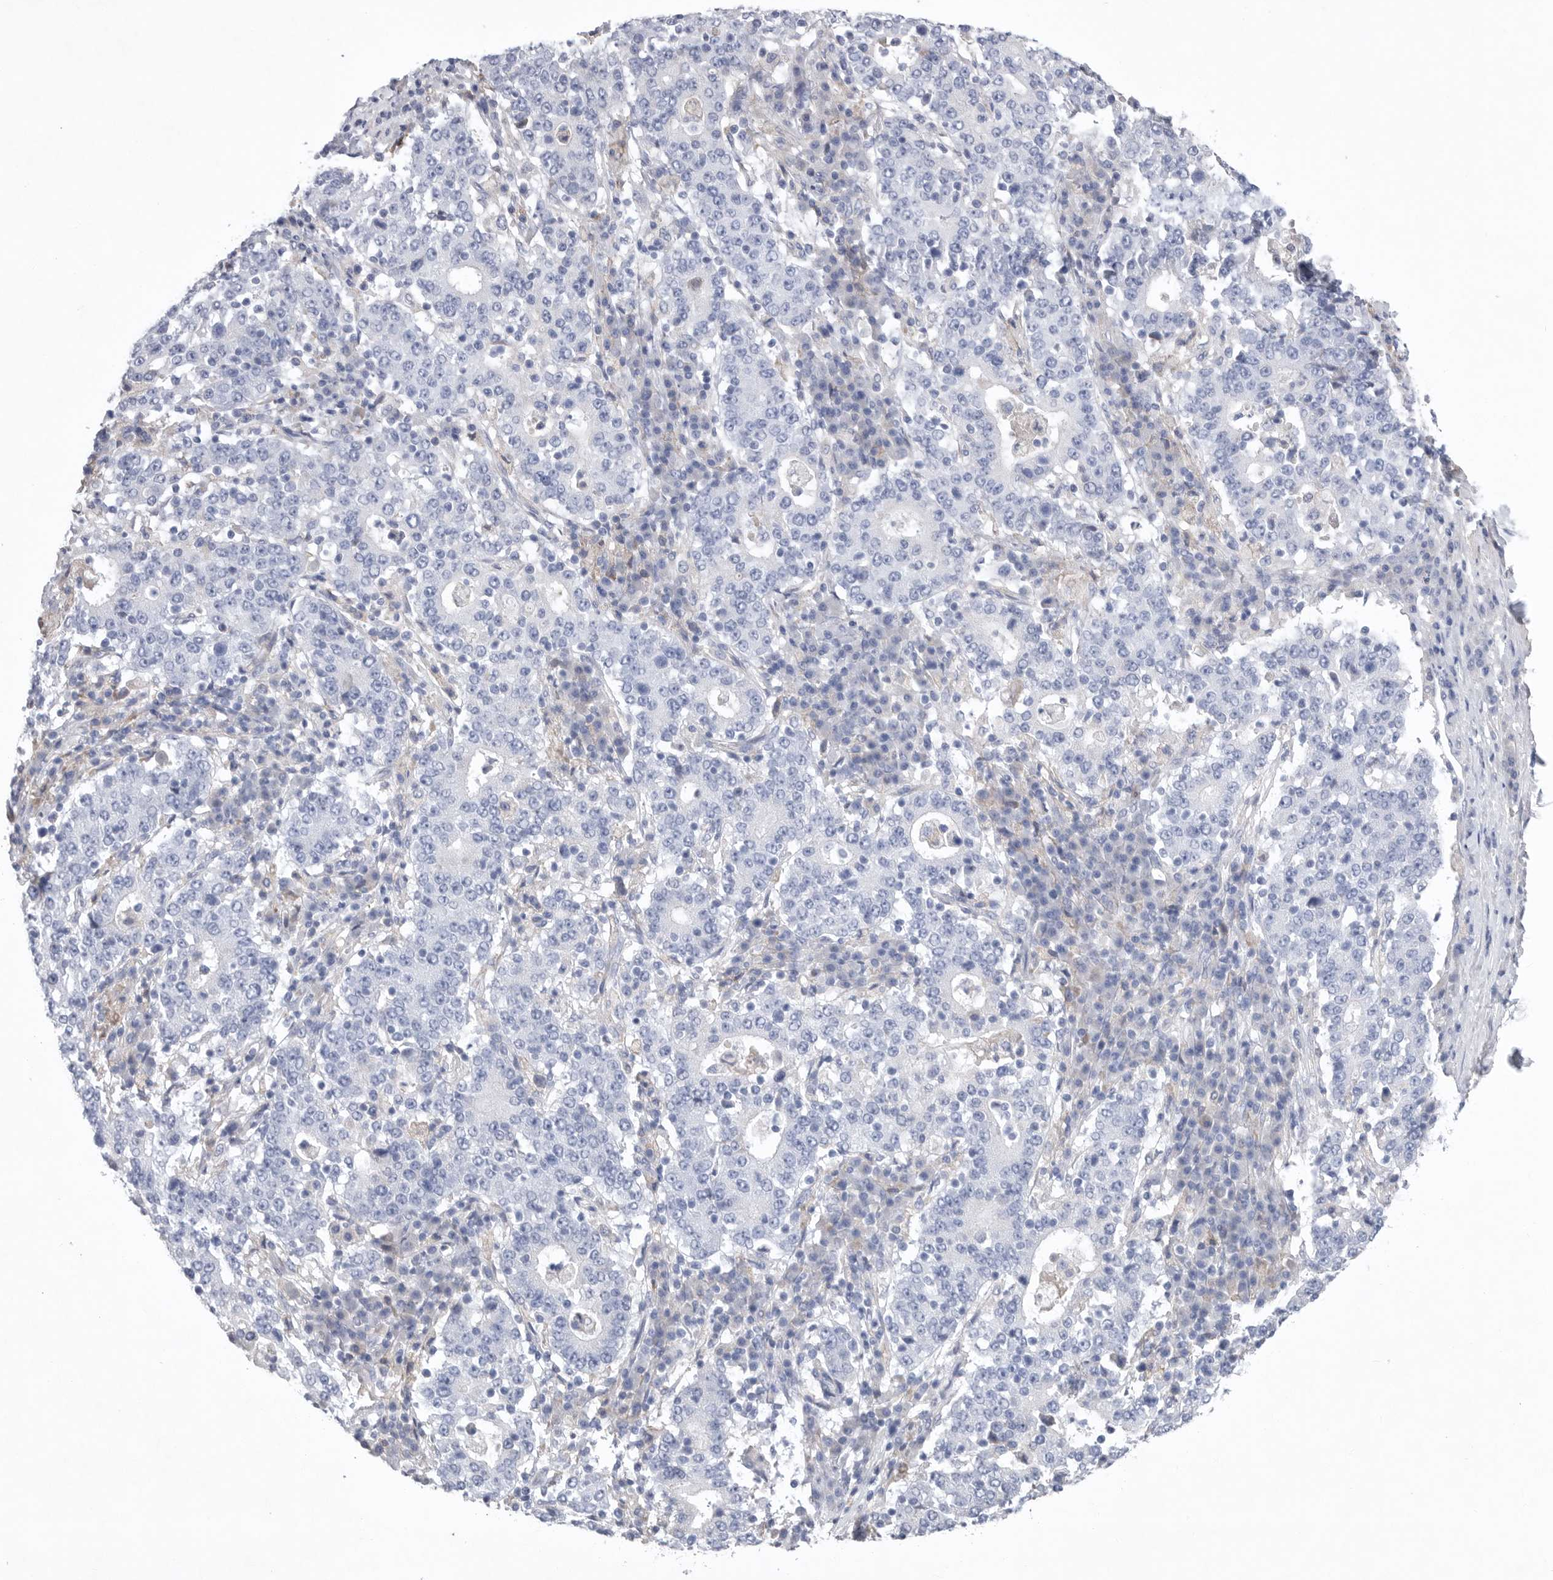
{"staining": {"intensity": "negative", "quantity": "none", "location": "none"}, "tissue": "stomach cancer", "cell_type": "Tumor cells", "image_type": "cancer", "snomed": [{"axis": "morphology", "description": "Adenocarcinoma, NOS"}, {"axis": "topography", "description": "Stomach"}], "caption": "High magnification brightfield microscopy of stomach cancer stained with DAB (brown) and counterstained with hematoxylin (blue): tumor cells show no significant expression.", "gene": "CAMK2B", "patient": {"sex": "male", "age": 59}}